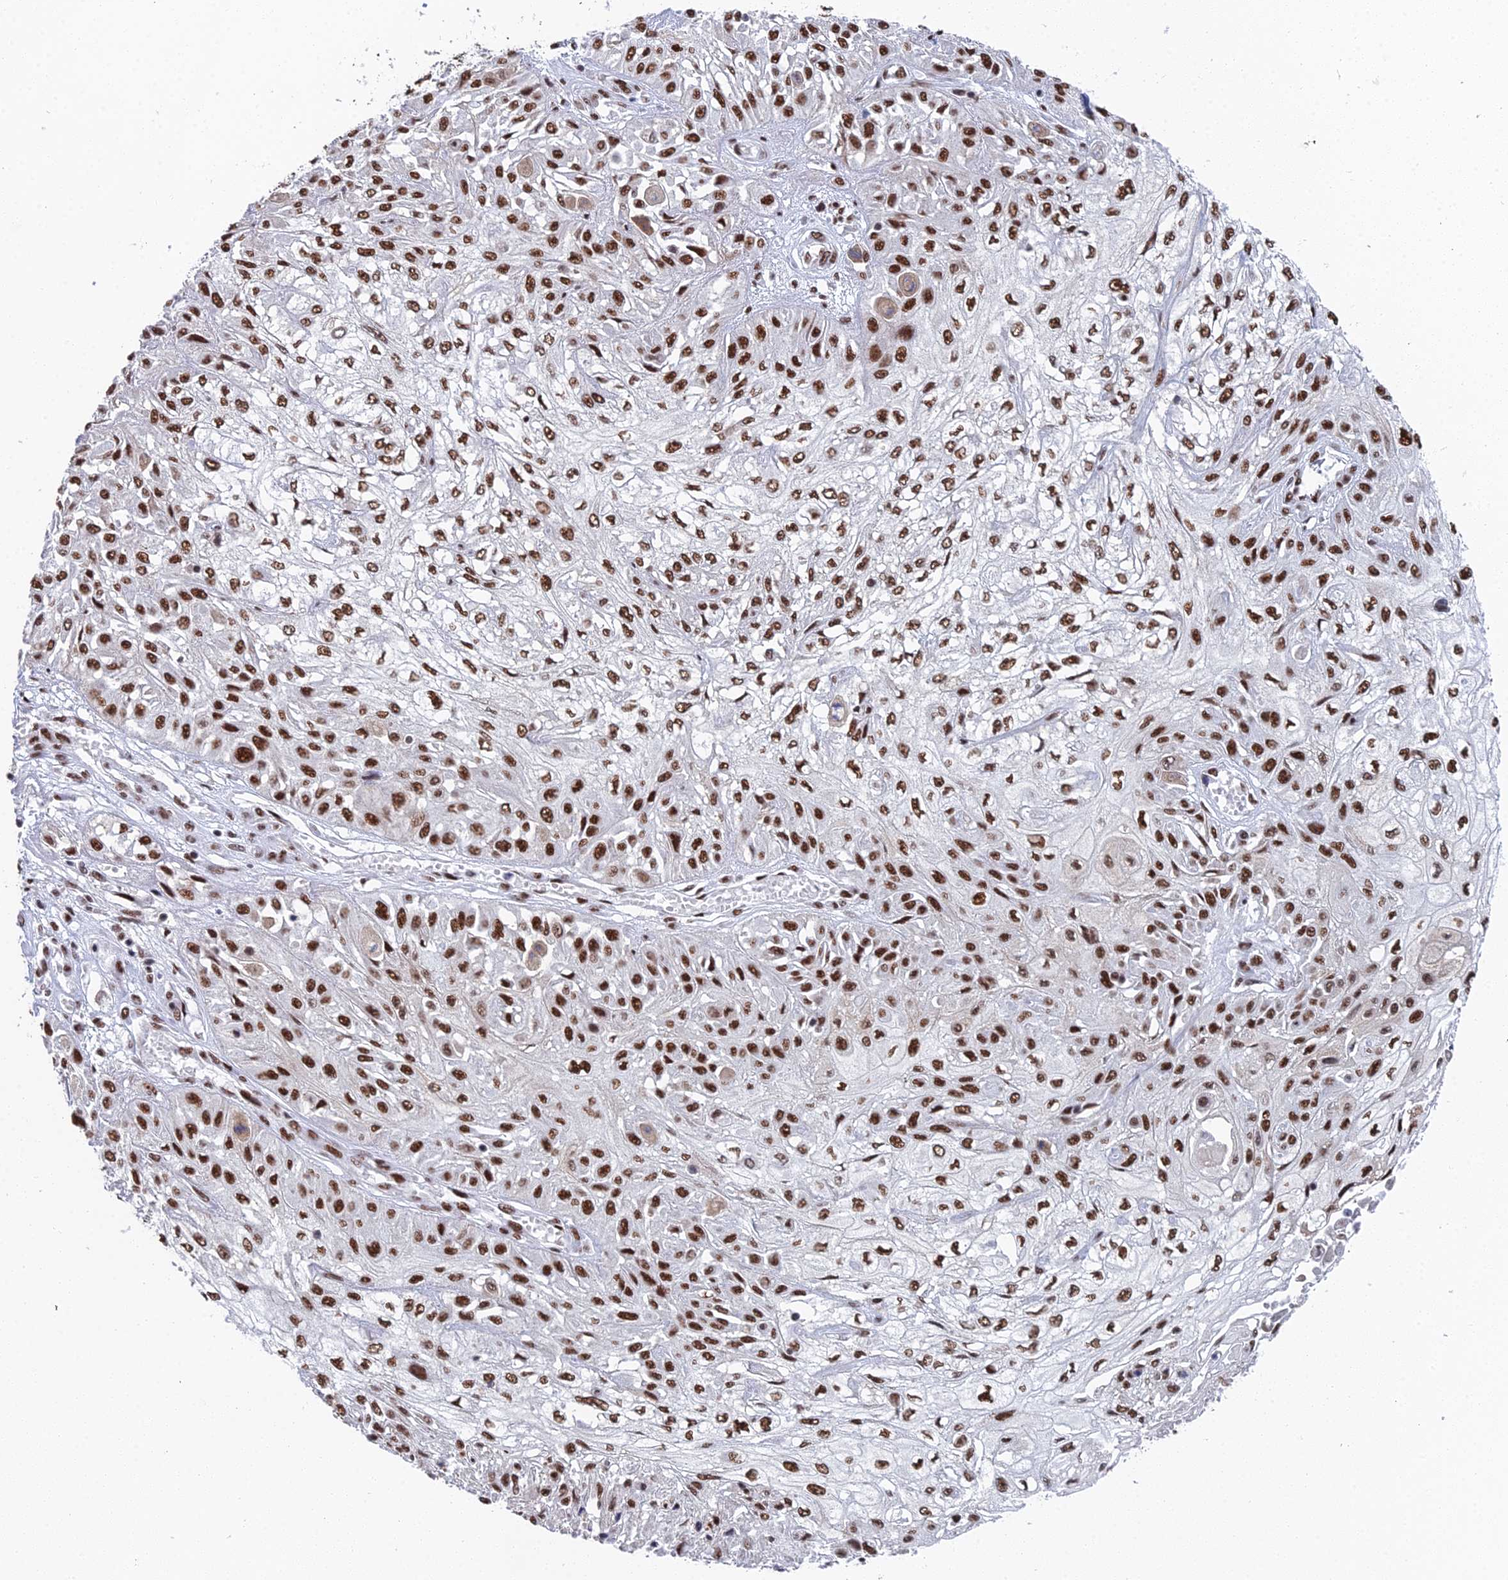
{"staining": {"intensity": "strong", "quantity": ">75%", "location": "nuclear"}, "tissue": "skin cancer", "cell_type": "Tumor cells", "image_type": "cancer", "snomed": [{"axis": "morphology", "description": "Squamous cell carcinoma, NOS"}, {"axis": "morphology", "description": "Squamous cell carcinoma, metastatic, NOS"}, {"axis": "topography", "description": "Skin"}, {"axis": "topography", "description": "Lymph node"}], "caption": "IHC histopathology image of neoplastic tissue: human skin cancer (metastatic squamous cell carcinoma) stained using immunohistochemistry (IHC) shows high levels of strong protein expression localized specifically in the nuclear of tumor cells, appearing as a nuclear brown color.", "gene": "SF3B3", "patient": {"sex": "male", "age": 75}}